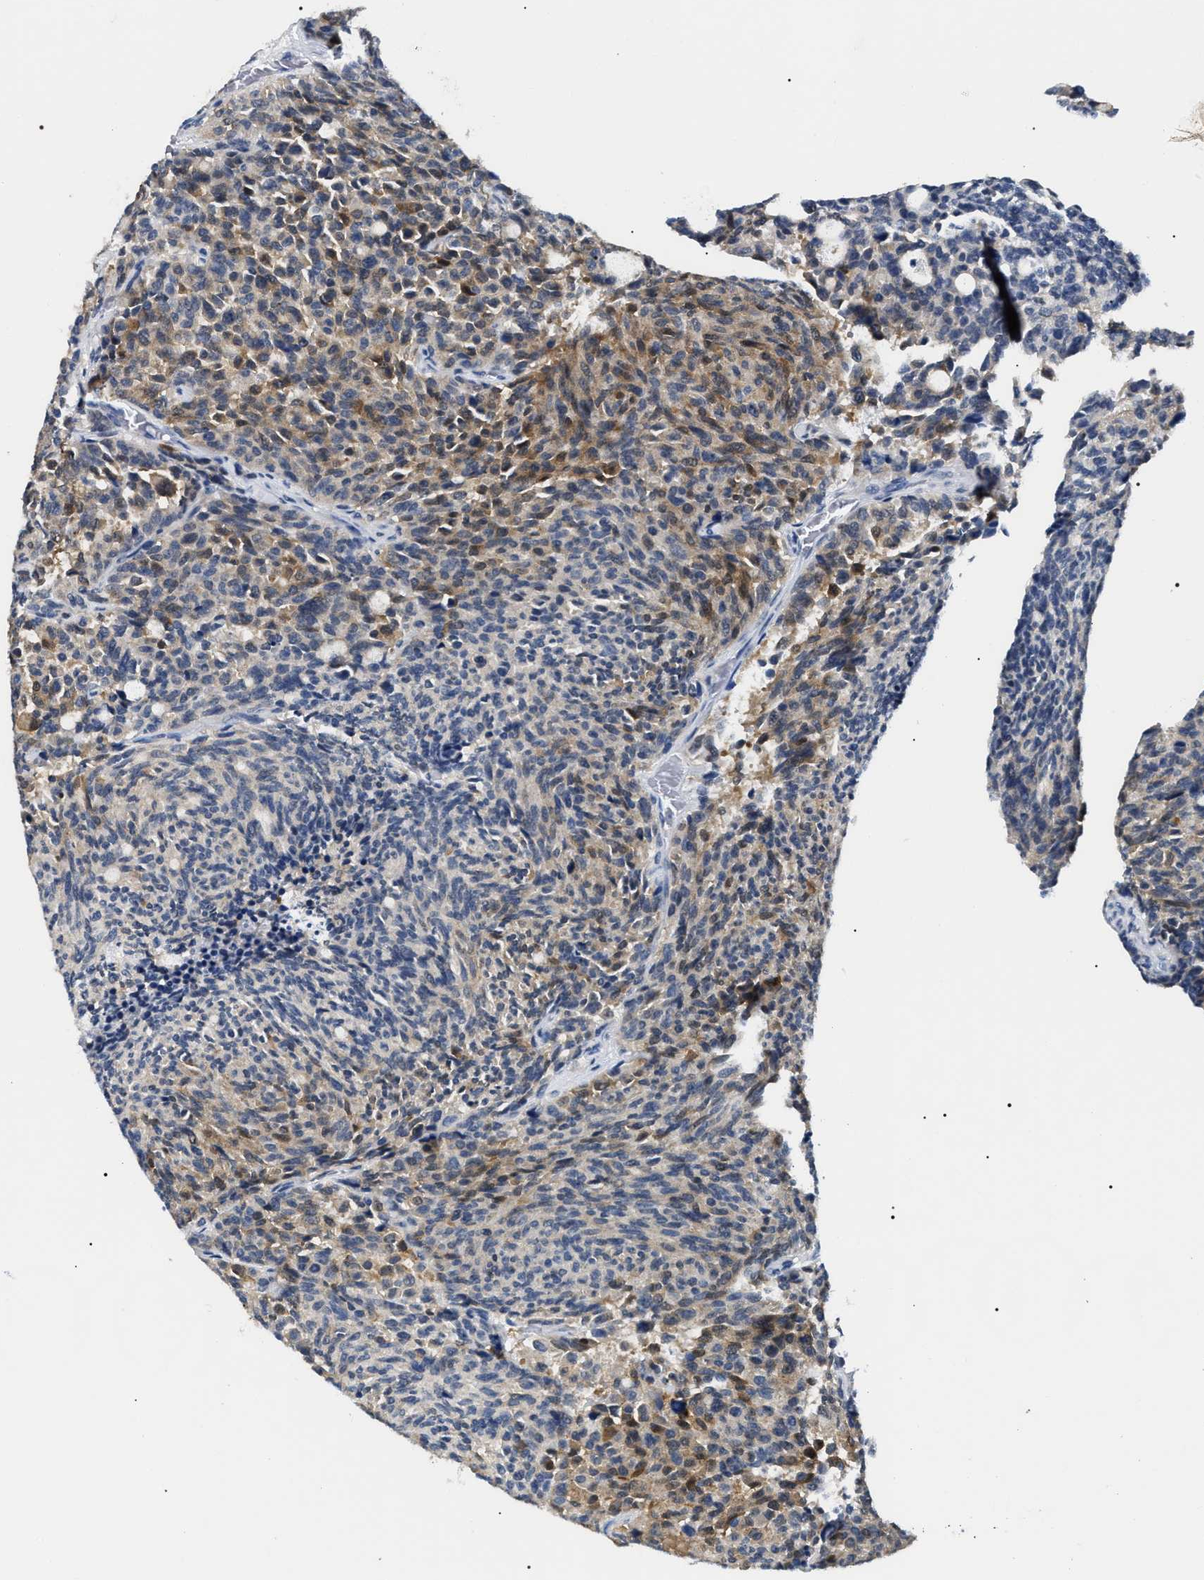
{"staining": {"intensity": "moderate", "quantity": "<25%", "location": "cytoplasmic/membranous"}, "tissue": "carcinoid", "cell_type": "Tumor cells", "image_type": "cancer", "snomed": [{"axis": "morphology", "description": "Carcinoid, malignant, NOS"}, {"axis": "topography", "description": "Pancreas"}], "caption": "Immunohistochemical staining of human malignant carcinoid shows moderate cytoplasmic/membranous protein positivity in about <25% of tumor cells.", "gene": "BAG2", "patient": {"sex": "female", "age": 54}}